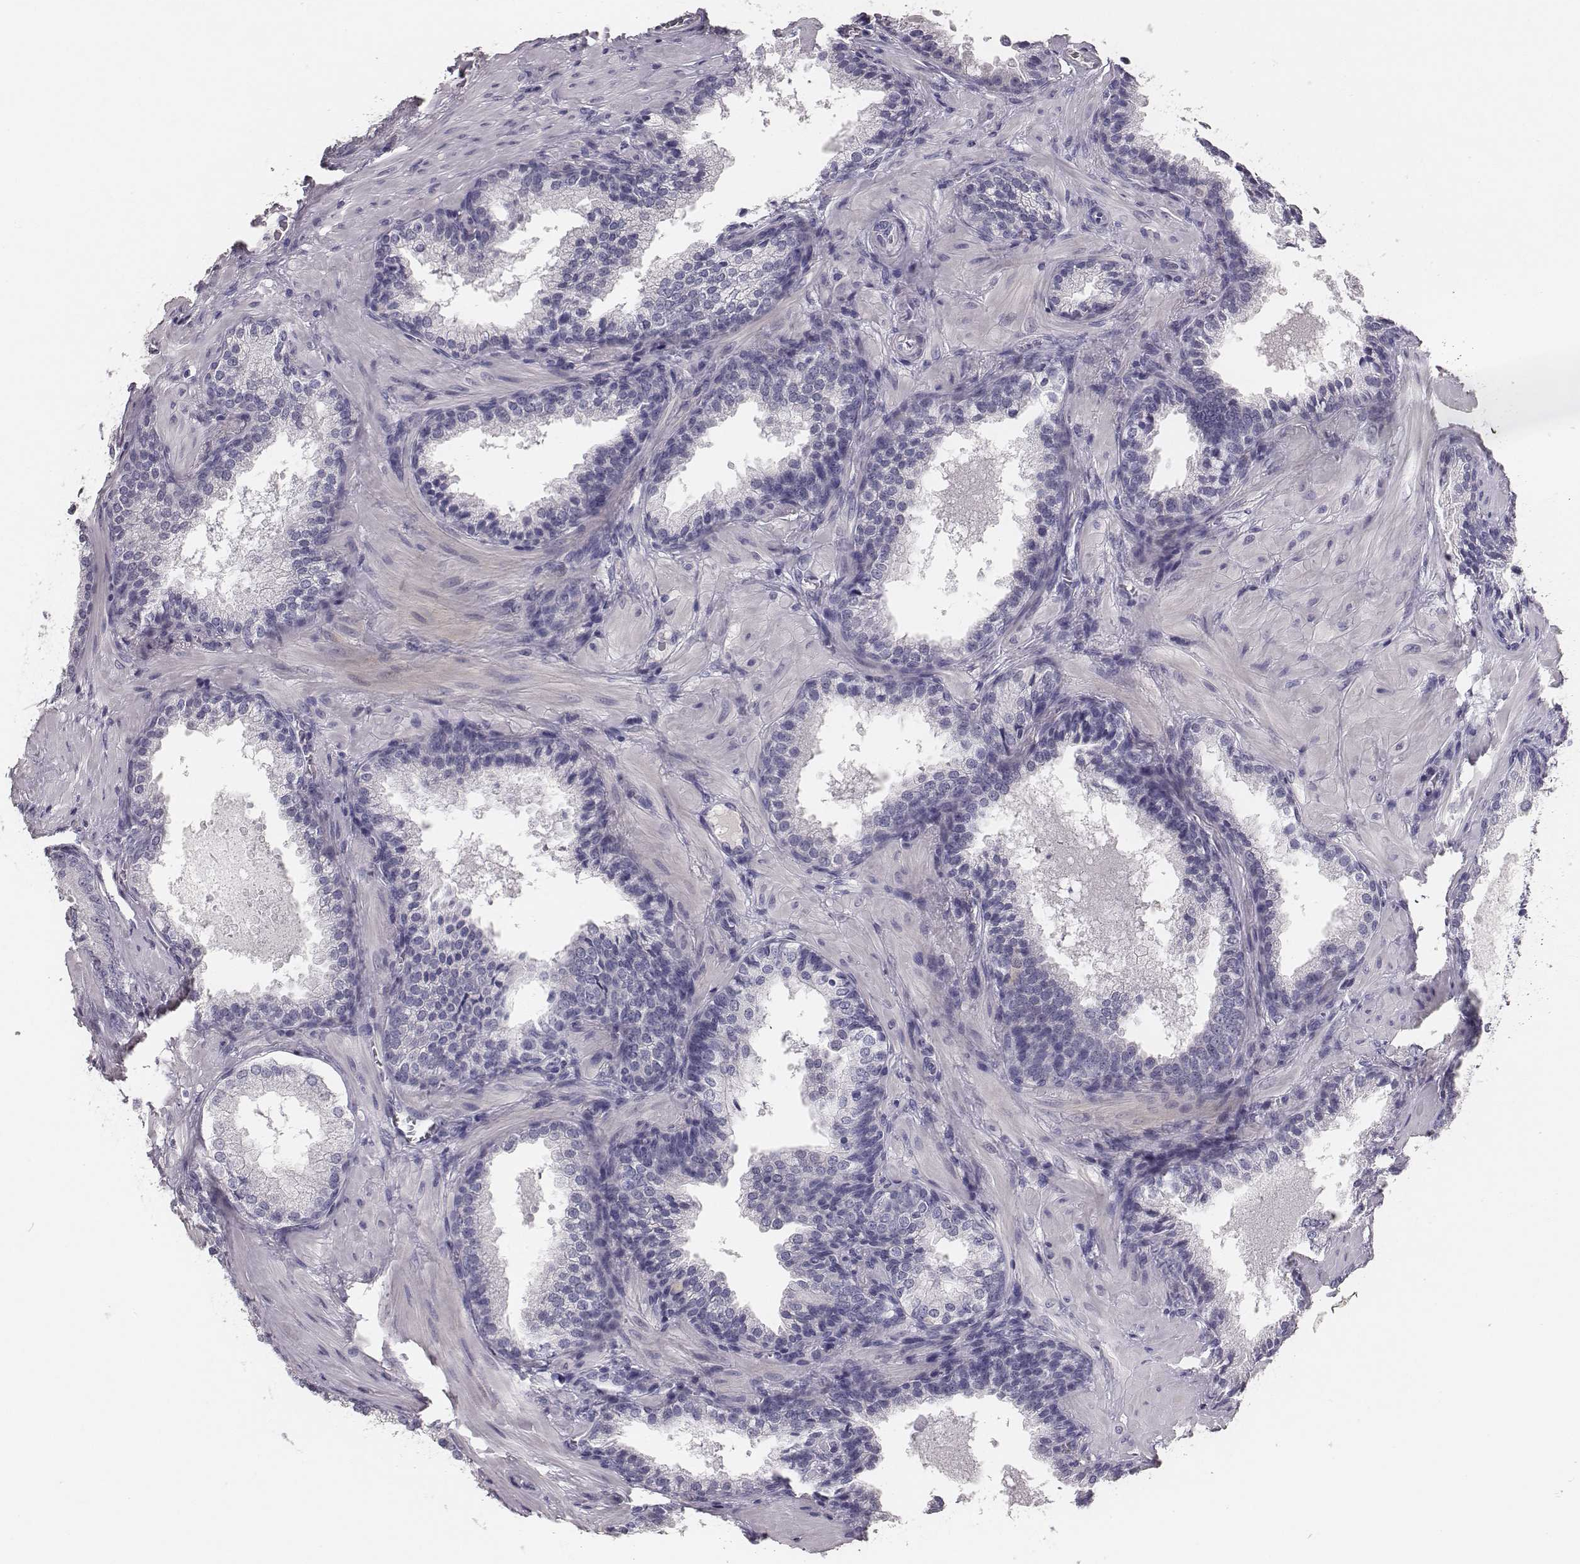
{"staining": {"intensity": "negative", "quantity": "none", "location": "none"}, "tissue": "prostate cancer", "cell_type": "Tumor cells", "image_type": "cancer", "snomed": [{"axis": "morphology", "description": "Adenocarcinoma, Low grade"}, {"axis": "topography", "description": "Prostate"}], "caption": "IHC histopathology image of human low-grade adenocarcinoma (prostate) stained for a protein (brown), which displays no expression in tumor cells.", "gene": "MYH6", "patient": {"sex": "male", "age": 56}}